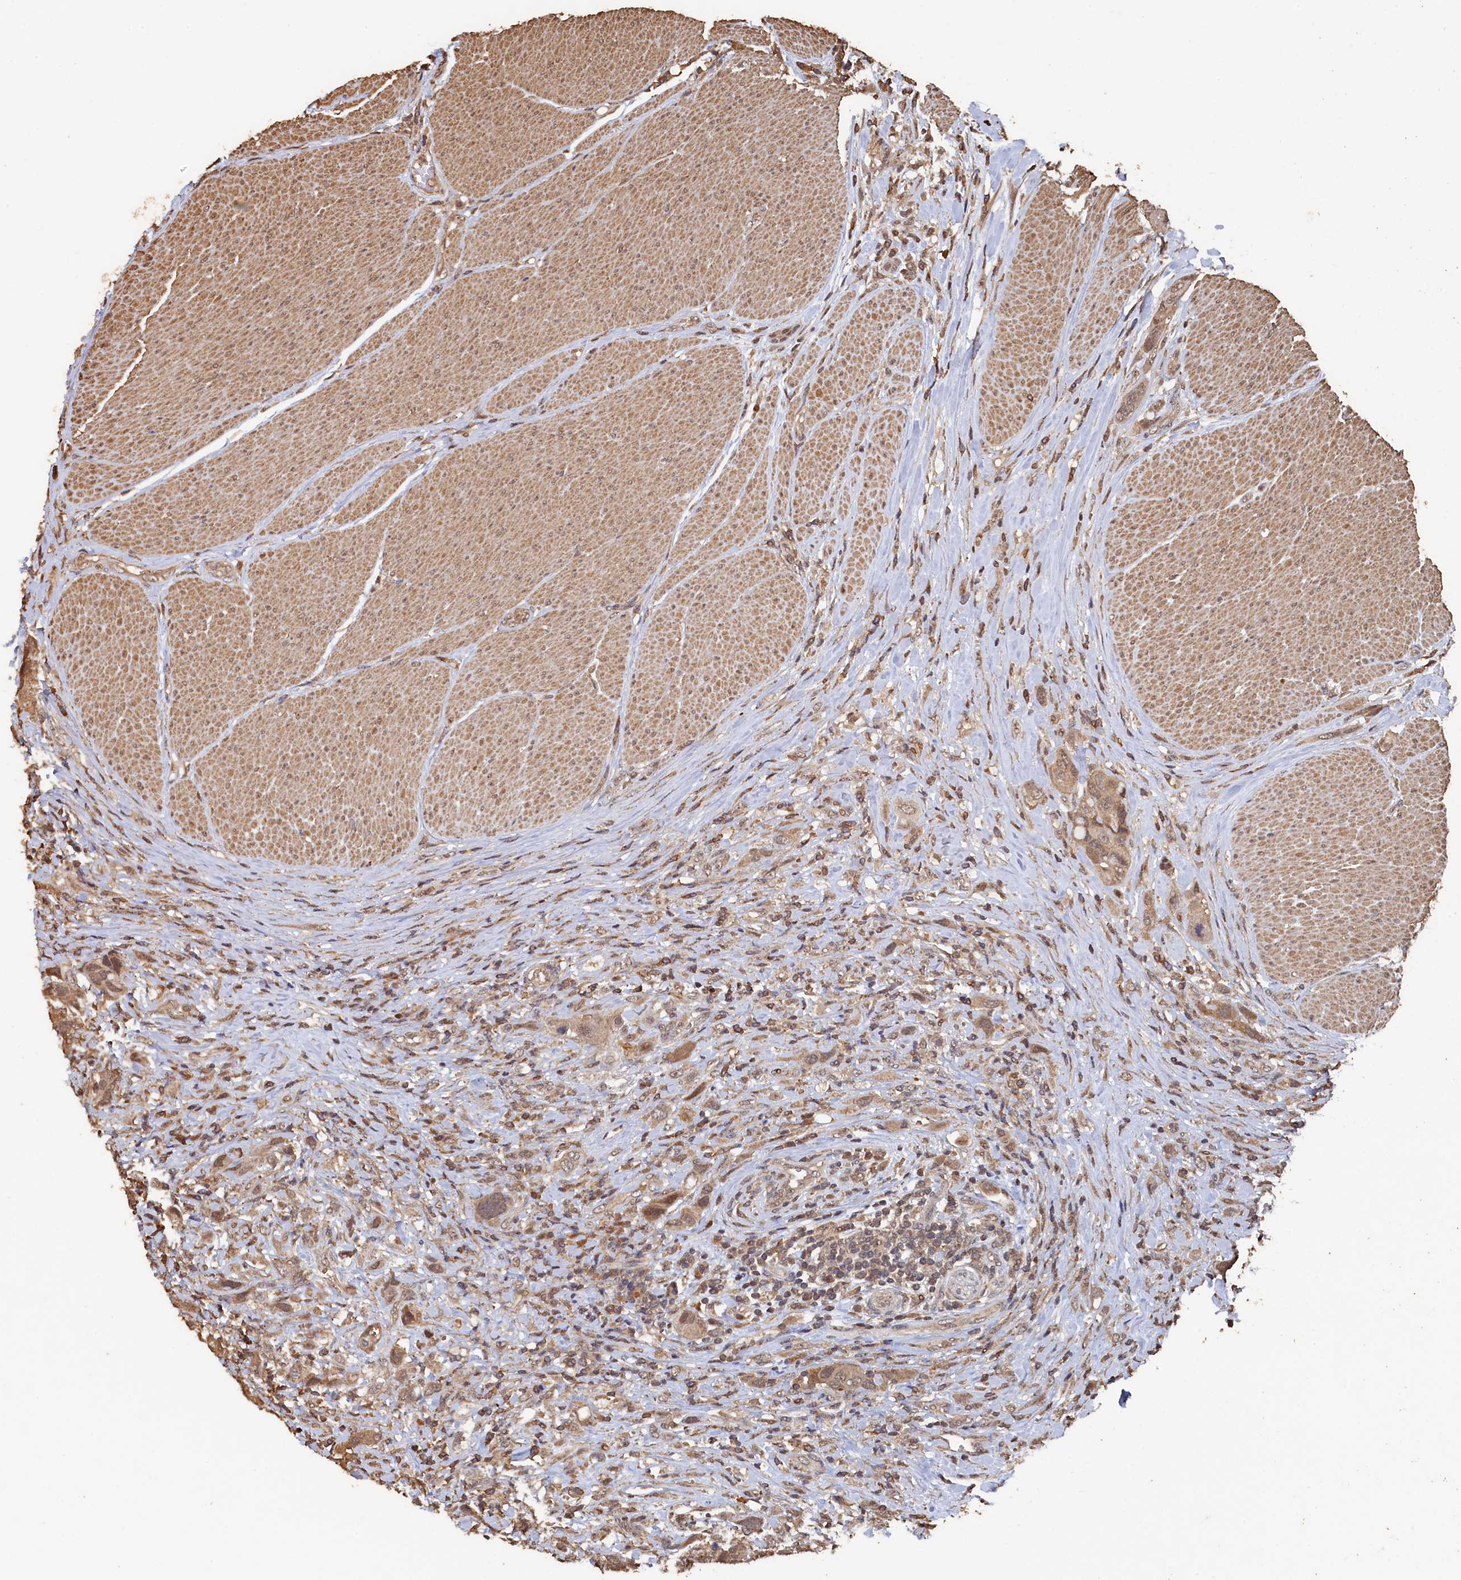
{"staining": {"intensity": "moderate", "quantity": ">75%", "location": "cytoplasmic/membranous"}, "tissue": "urothelial cancer", "cell_type": "Tumor cells", "image_type": "cancer", "snomed": [{"axis": "morphology", "description": "Urothelial carcinoma, High grade"}, {"axis": "topography", "description": "Urinary bladder"}], "caption": "Tumor cells show moderate cytoplasmic/membranous expression in about >75% of cells in high-grade urothelial carcinoma. (Brightfield microscopy of DAB IHC at high magnification).", "gene": "PIGN", "patient": {"sex": "male", "age": 50}}